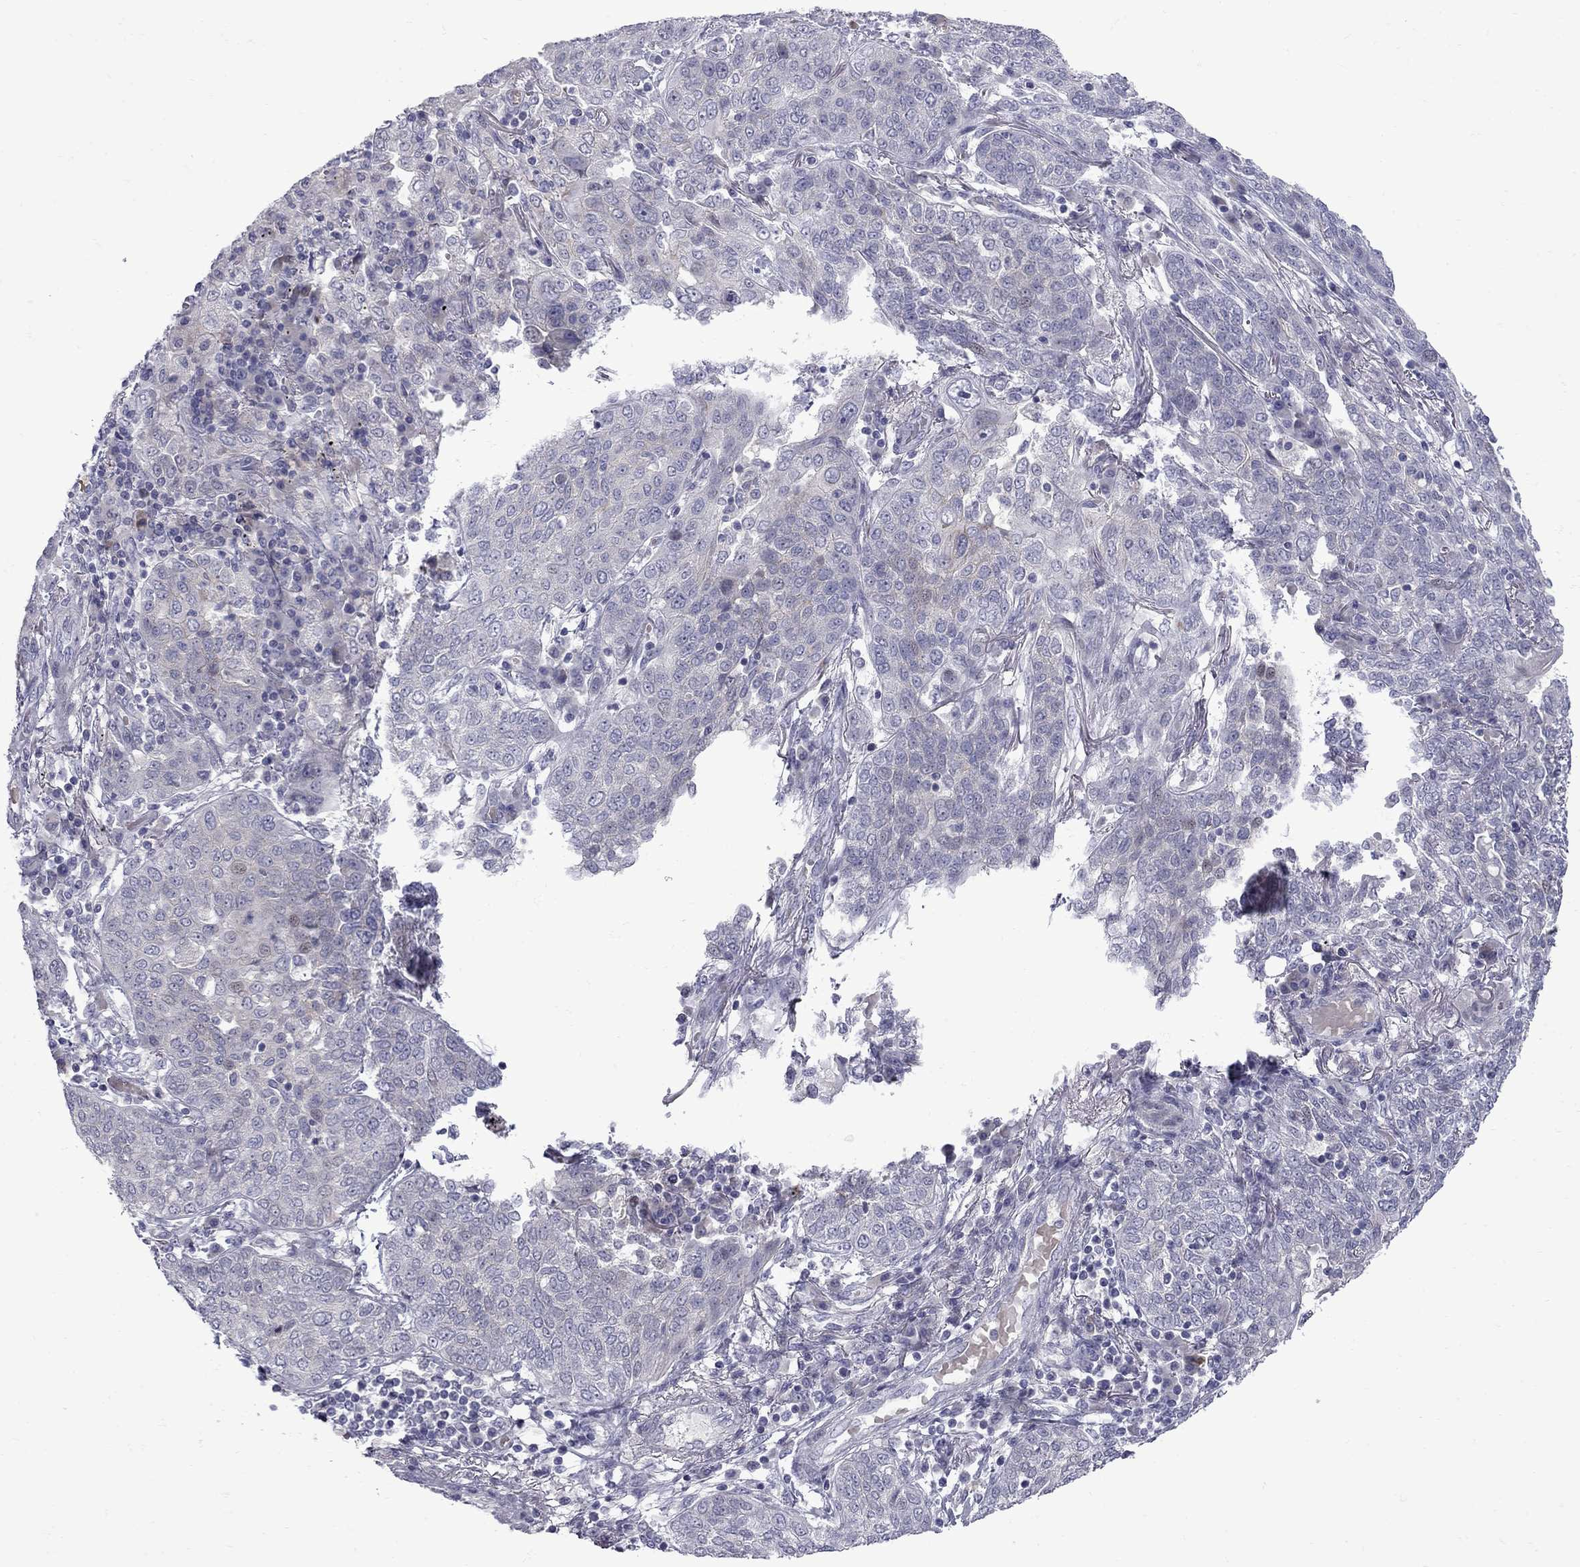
{"staining": {"intensity": "negative", "quantity": "none", "location": "none"}, "tissue": "lung cancer", "cell_type": "Tumor cells", "image_type": "cancer", "snomed": [{"axis": "morphology", "description": "Squamous cell carcinoma, NOS"}, {"axis": "topography", "description": "Lung"}], "caption": "The immunohistochemistry (IHC) histopathology image has no significant expression in tumor cells of squamous cell carcinoma (lung) tissue.", "gene": "NRARP", "patient": {"sex": "female", "age": 70}}